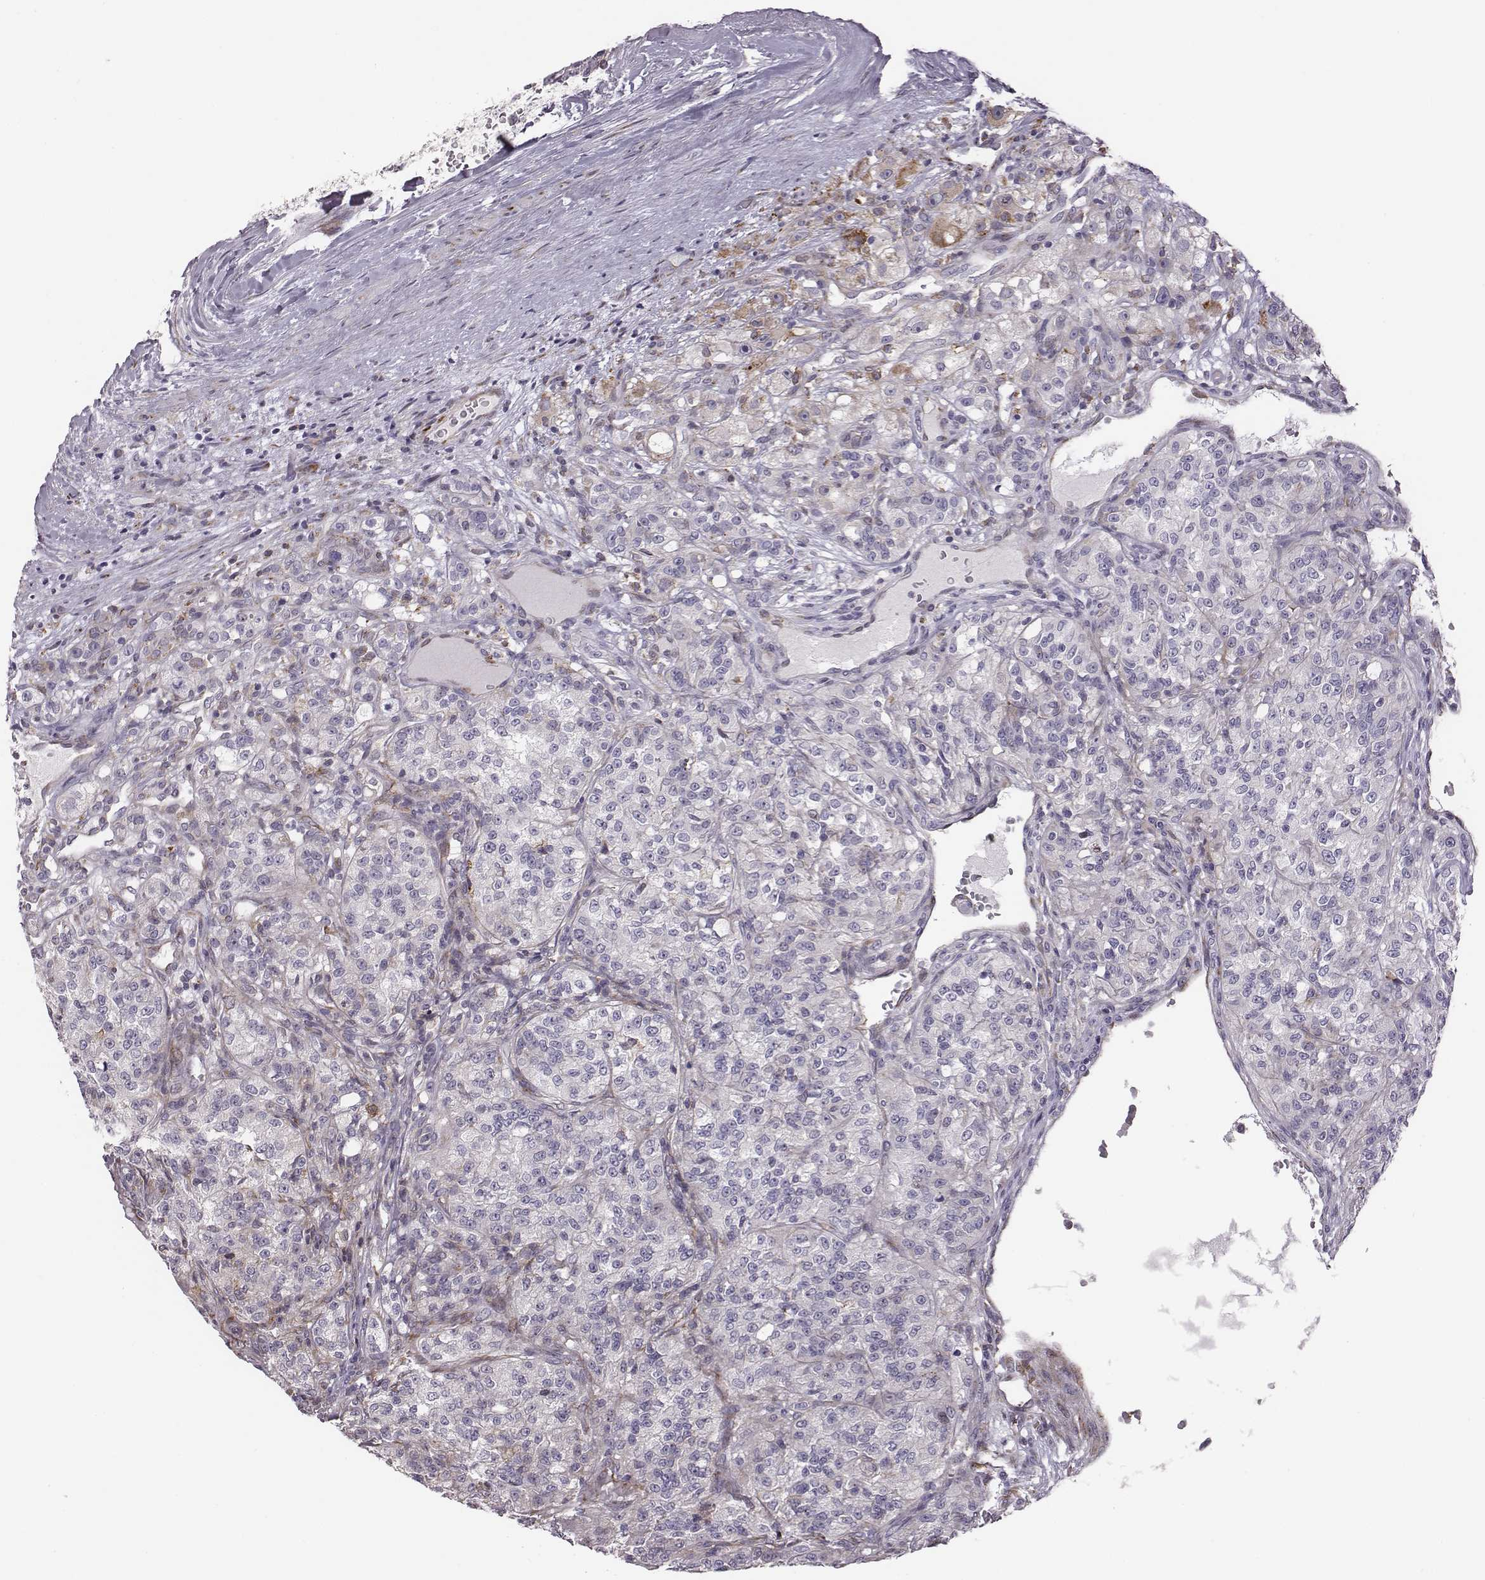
{"staining": {"intensity": "negative", "quantity": "none", "location": "none"}, "tissue": "renal cancer", "cell_type": "Tumor cells", "image_type": "cancer", "snomed": [{"axis": "morphology", "description": "Adenocarcinoma, NOS"}, {"axis": "topography", "description": "Kidney"}], "caption": "Histopathology image shows no significant protein positivity in tumor cells of renal cancer.", "gene": "SELENOI", "patient": {"sex": "female", "age": 63}}